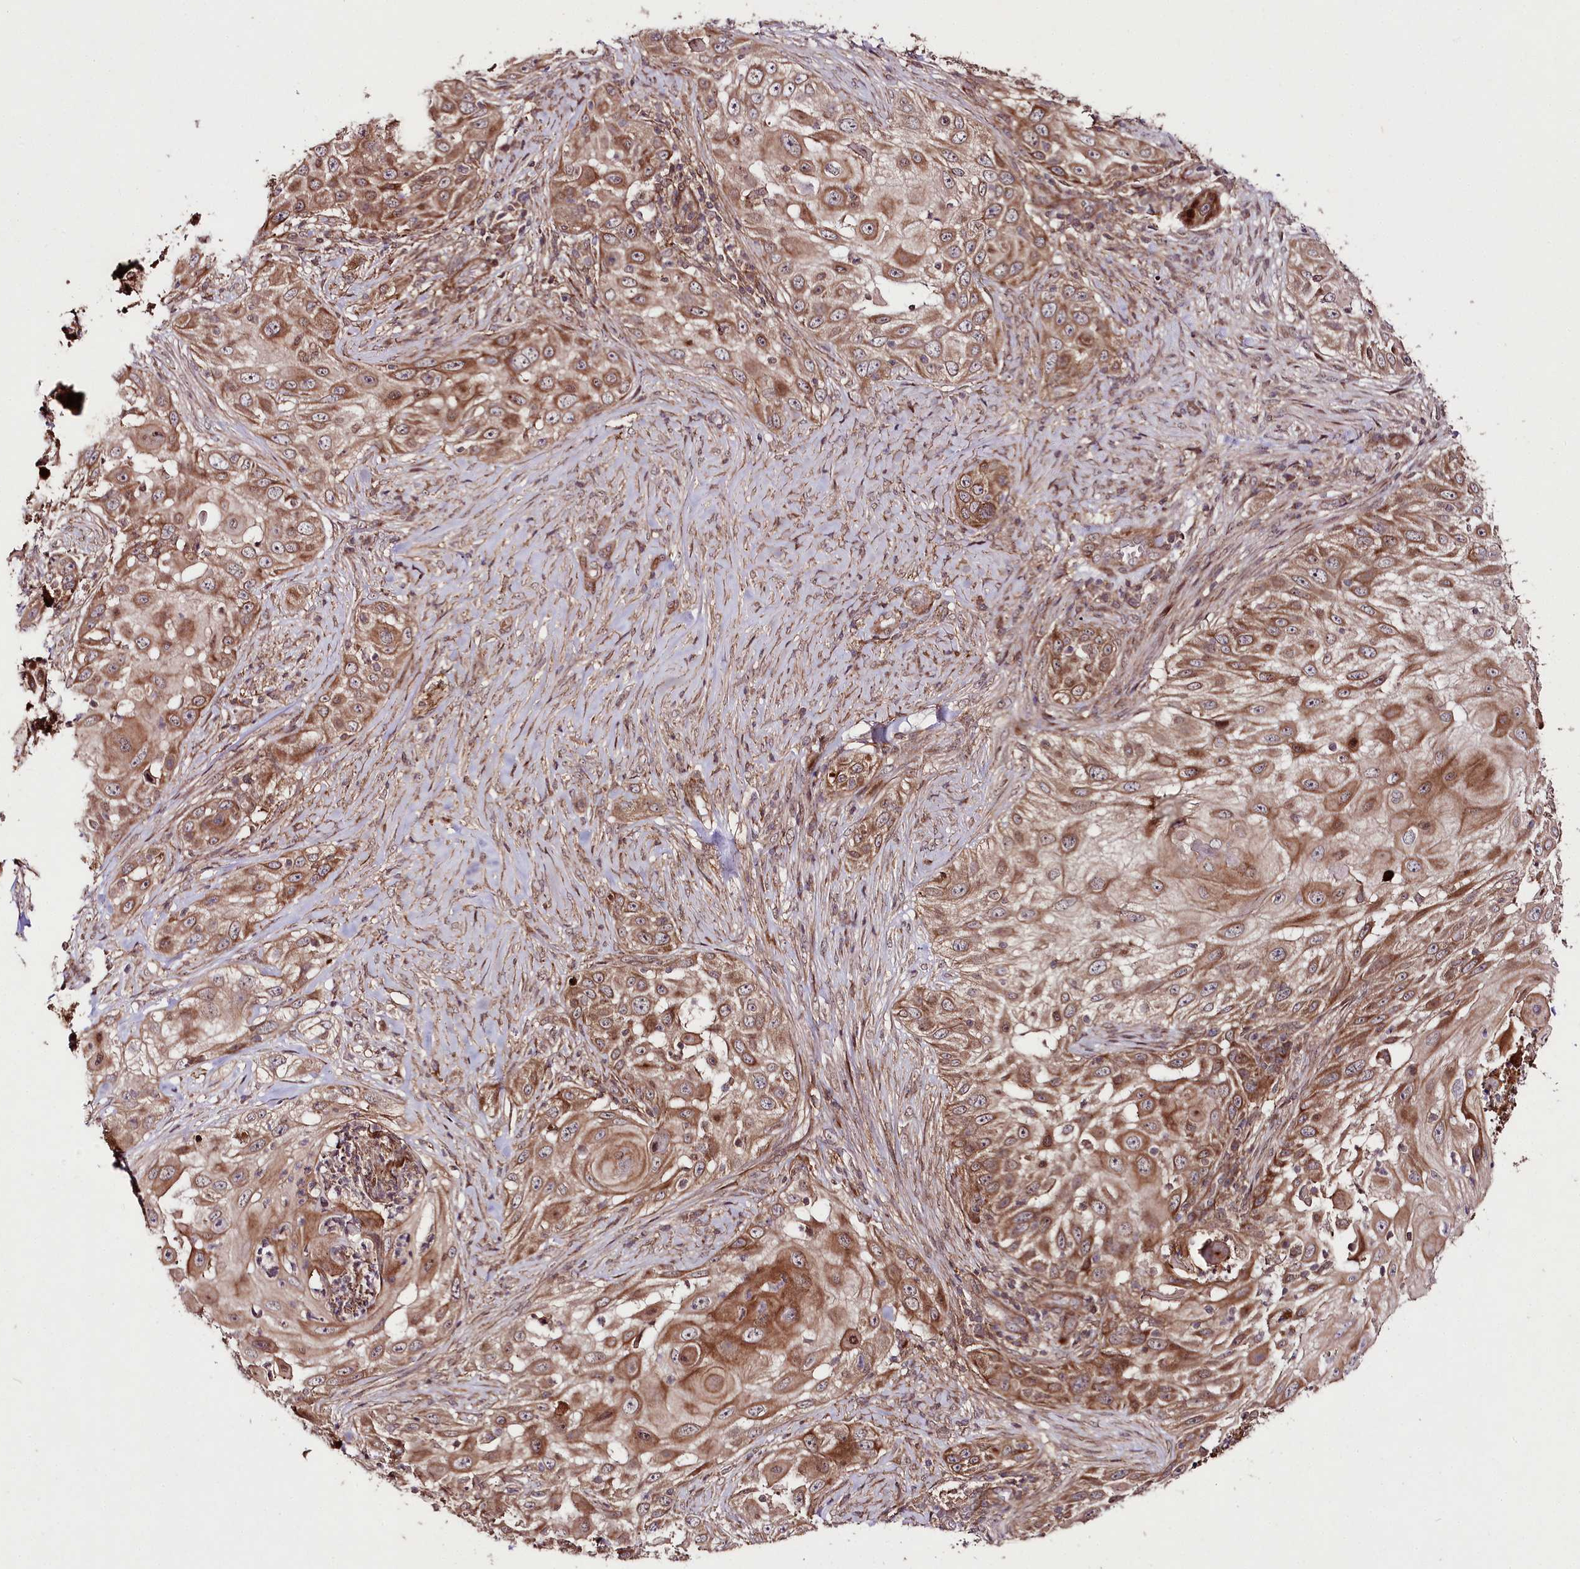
{"staining": {"intensity": "moderate", "quantity": ">75%", "location": "cytoplasmic/membranous"}, "tissue": "skin cancer", "cell_type": "Tumor cells", "image_type": "cancer", "snomed": [{"axis": "morphology", "description": "Squamous cell carcinoma, NOS"}, {"axis": "topography", "description": "Skin"}], "caption": "Protein analysis of squamous cell carcinoma (skin) tissue reveals moderate cytoplasmic/membranous positivity in approximately >75% of tumor cells.", "gene": "PHLDB1", "patient": {"sex": "female", "age": 44}}